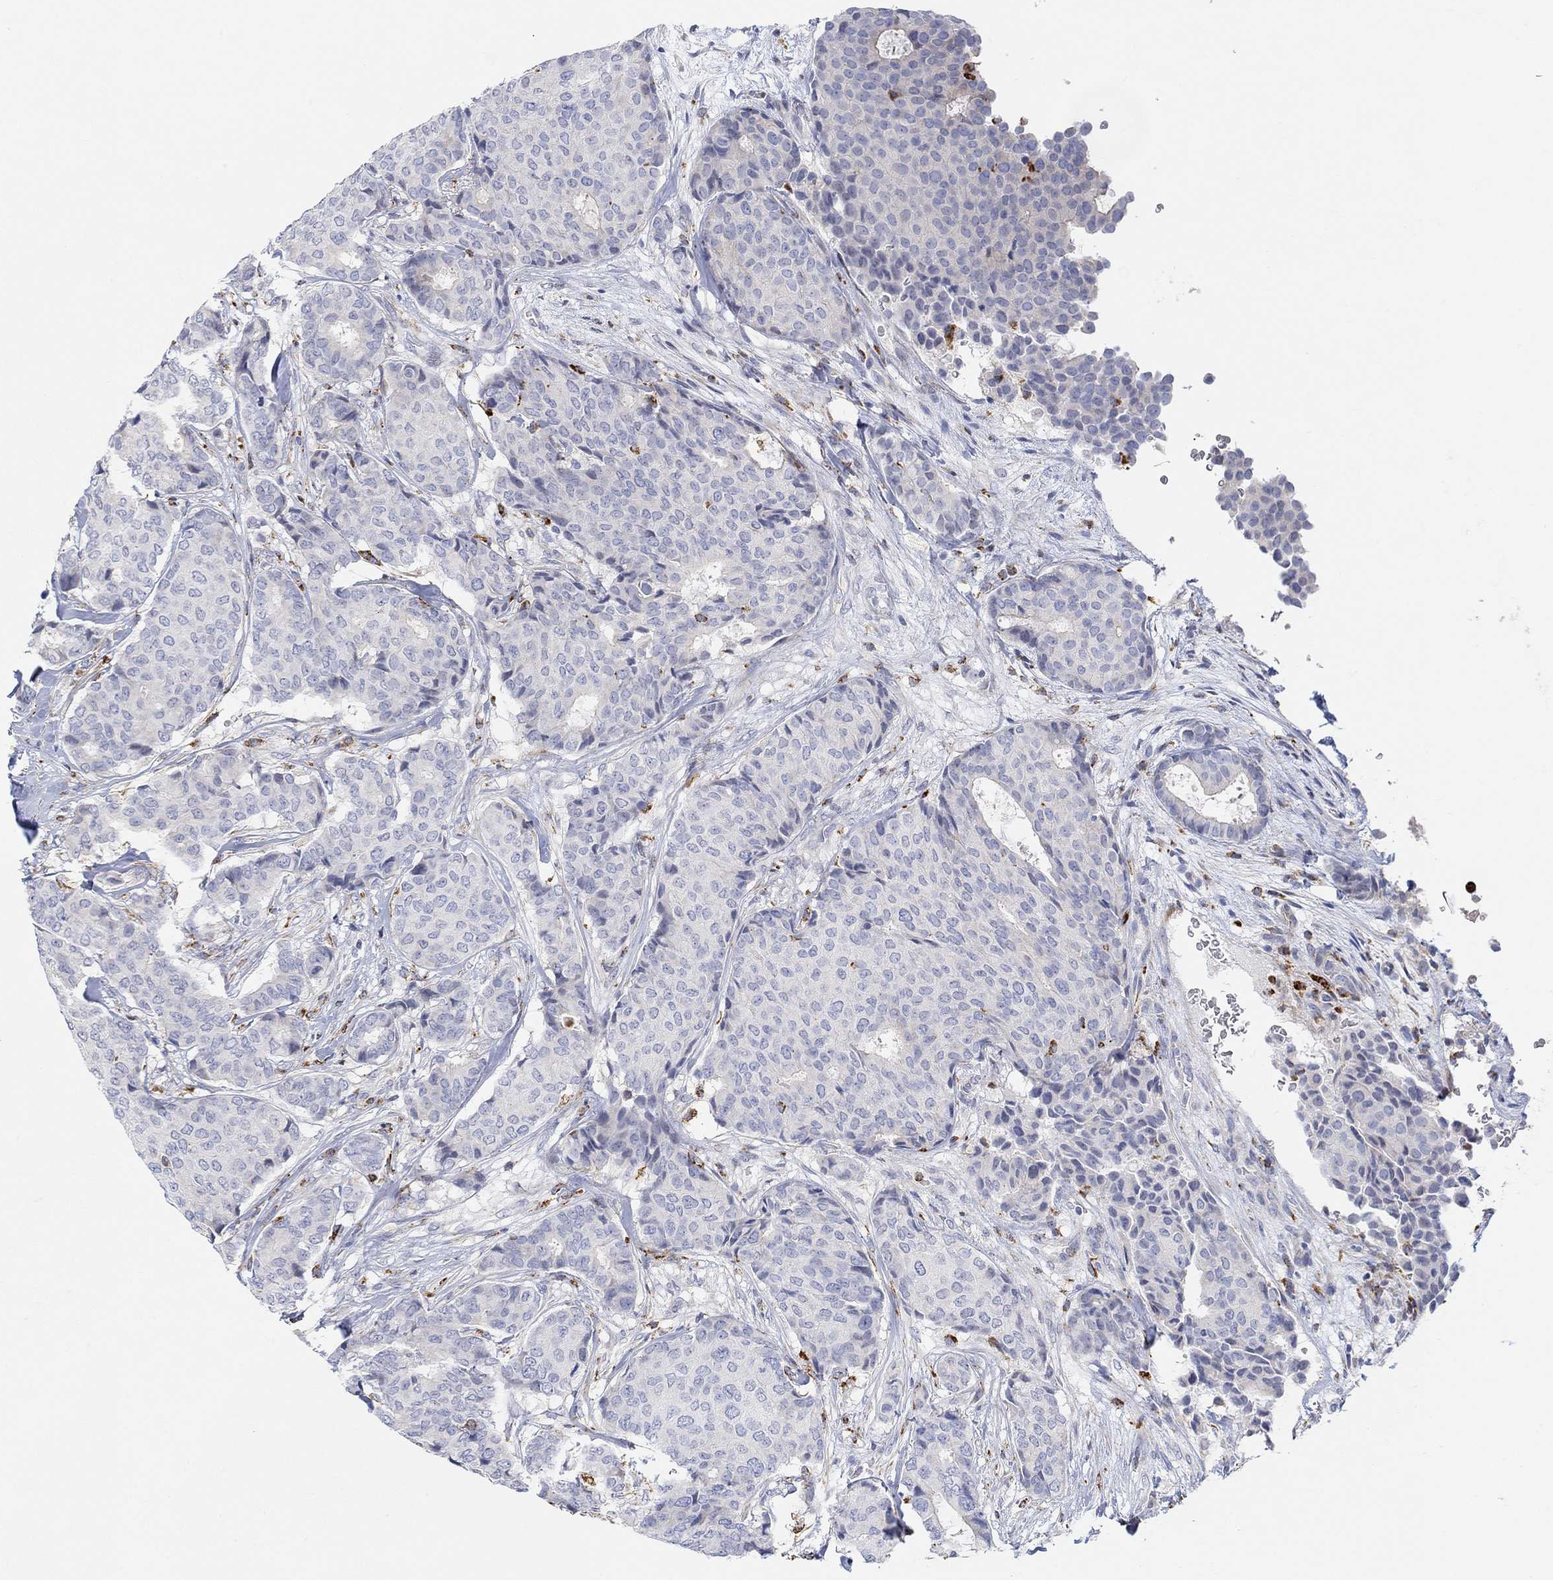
{"staining": {"intensity": "negative", "quantity": "none", "location": "none"}, "tissue": "breast cancer", "cell_type": "Tumor cells", "image_type": "cancer", "snomed": [{"axis": "morphology", "description": "Duct carcinoma"}, {"axis": "topography", "description": "Breast"}], "caption": "Tumor cells show no significant staining in breast cancer (intraductal carcinoma).", "gene": "ACSL1", "patient": {"sex": "female", "age": 75}}